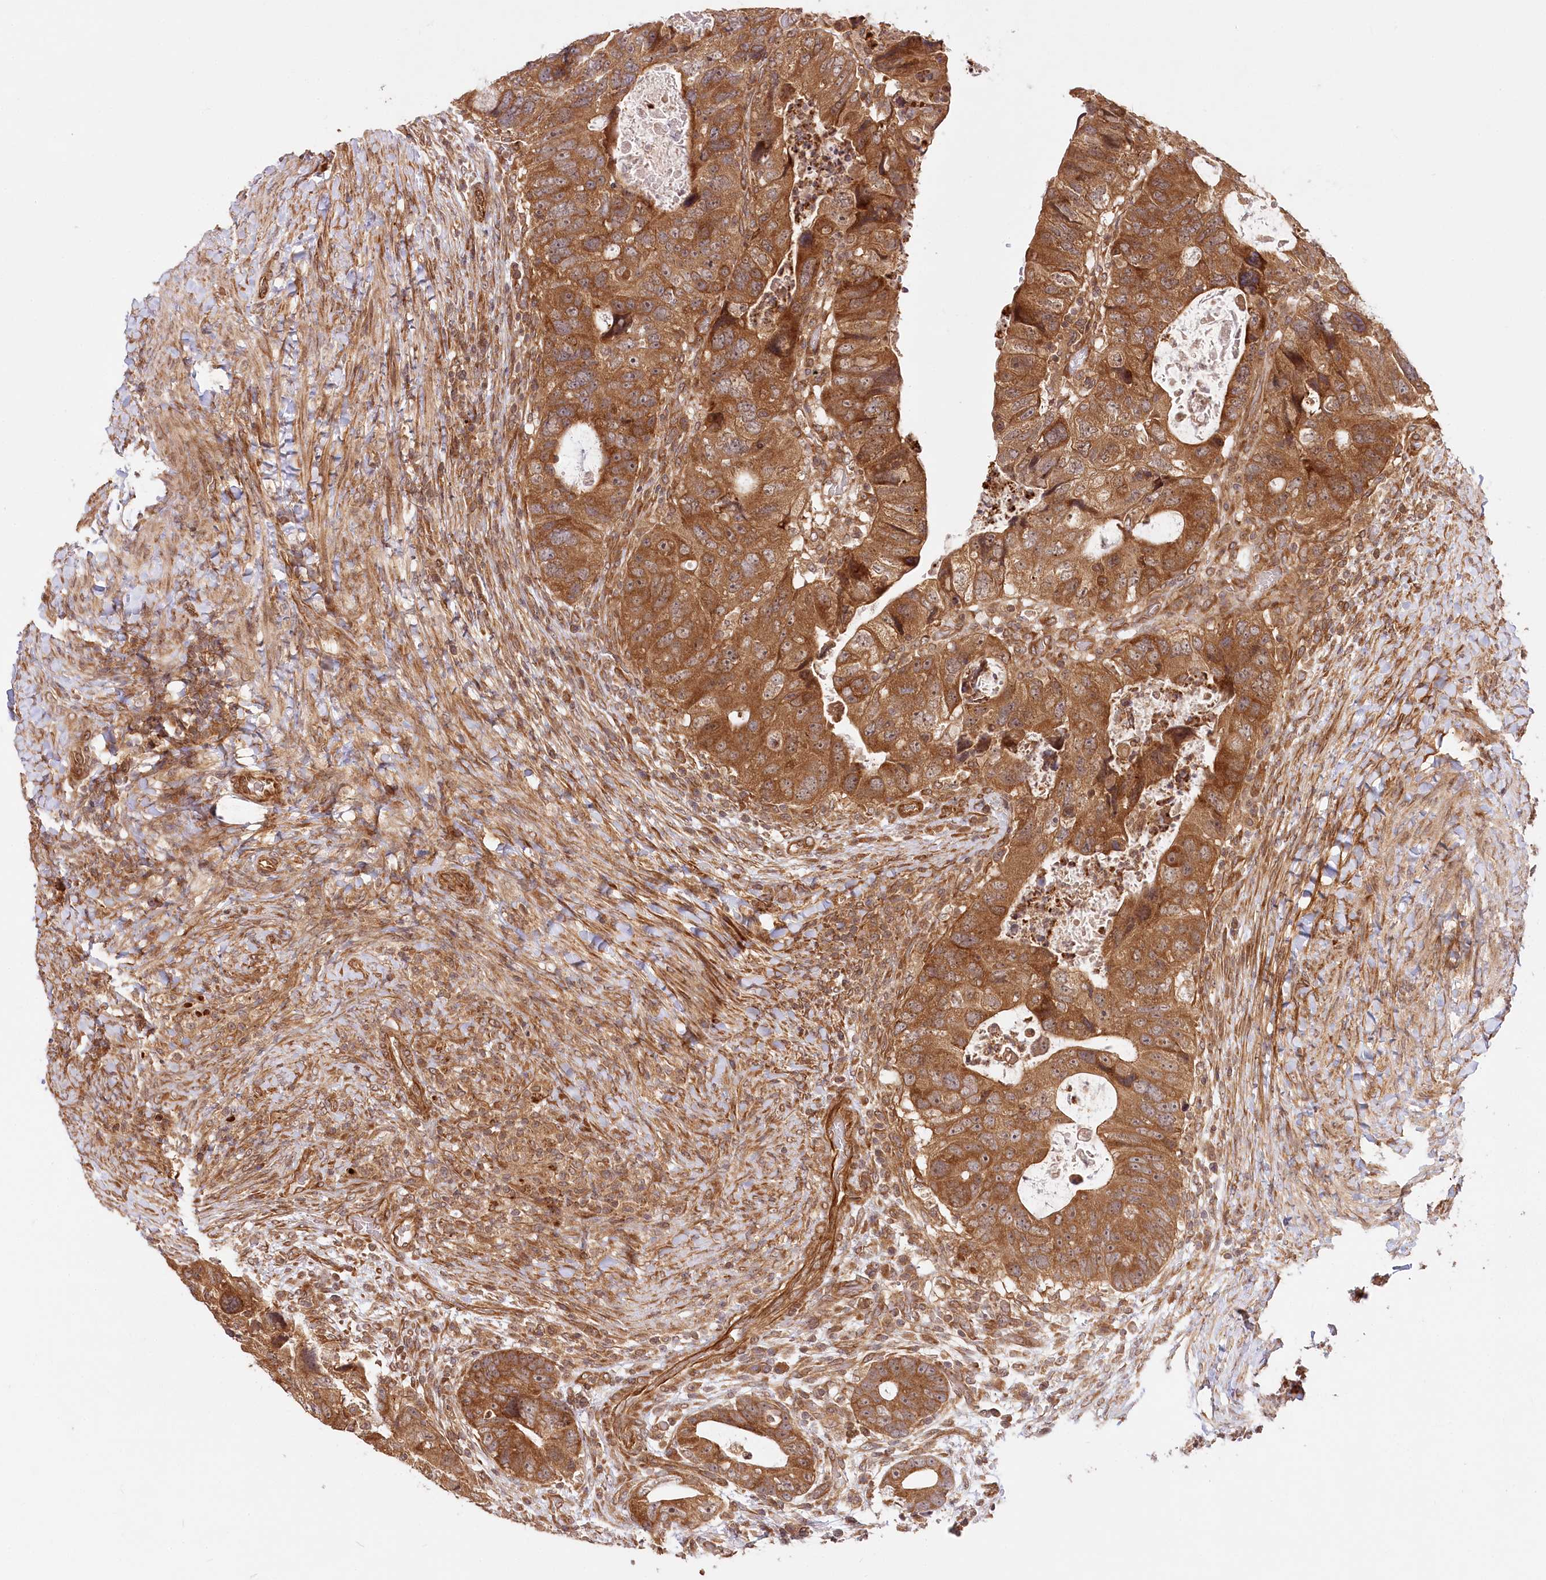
{"staining": {"intensity": "moderate", "quantity": ">75%", "location": "cytoplasmic/membranous,nuclear"}, "tissue": "colorectal cancer", "cell_type": "Tumor cells", "image_type": "cancer", "snomed": [{"axis": "morphology", "description": "Adenocarcinoma, NOS"}, {"axis": "topography", "description": "Rectum"}], "caption": "This image displays immunohistochemistry staining of human adenocarcinoma (colorectal), with medium moderate cytoplasmic/membranous and nuclear expression in approximately >75% of tumor cells.", "gene": "CEP70", "patient": {"sex": "male", "age": 59}}